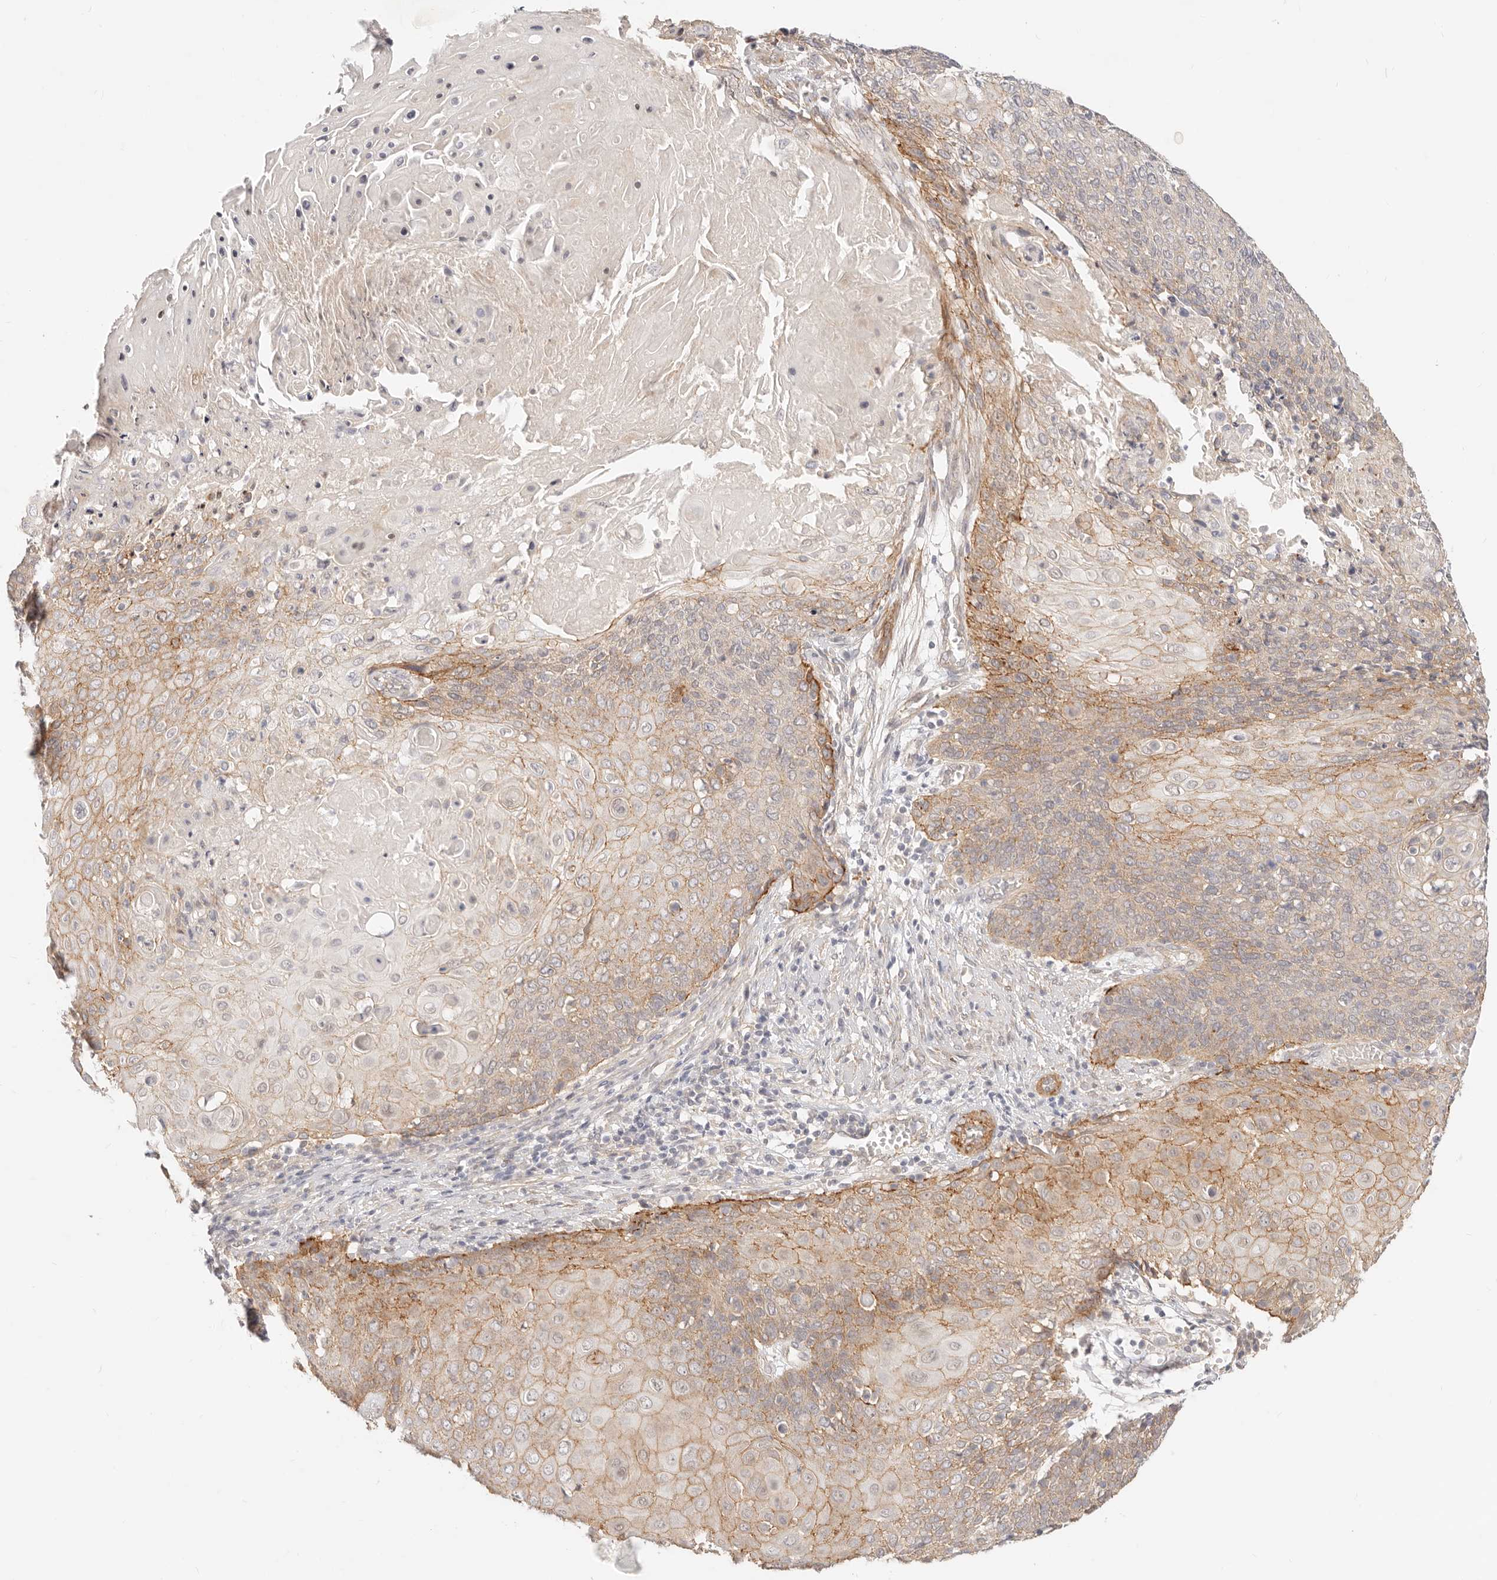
{"staining": {"intensity": "moderate", "quantity": ">75%", "location": "cytoplasmic/membranous"}, "tissue": "cervical cancer", "cell_type": "Tumor cells", "image_type": "cancer", "snomed": [{"axis": "morphology", "description": "Squamous cell carcinoma, NOS"}, {"axis": "topography", "description": "Cervix"}], "caption": "Protein expression analysis of cervical squamous cell carcinoma shows moderate cytoplasmic/membranous positivity in about >75% of tumor cells.", "gene": "UBXN10", "patient": {"sex": "female", "age": 39}}